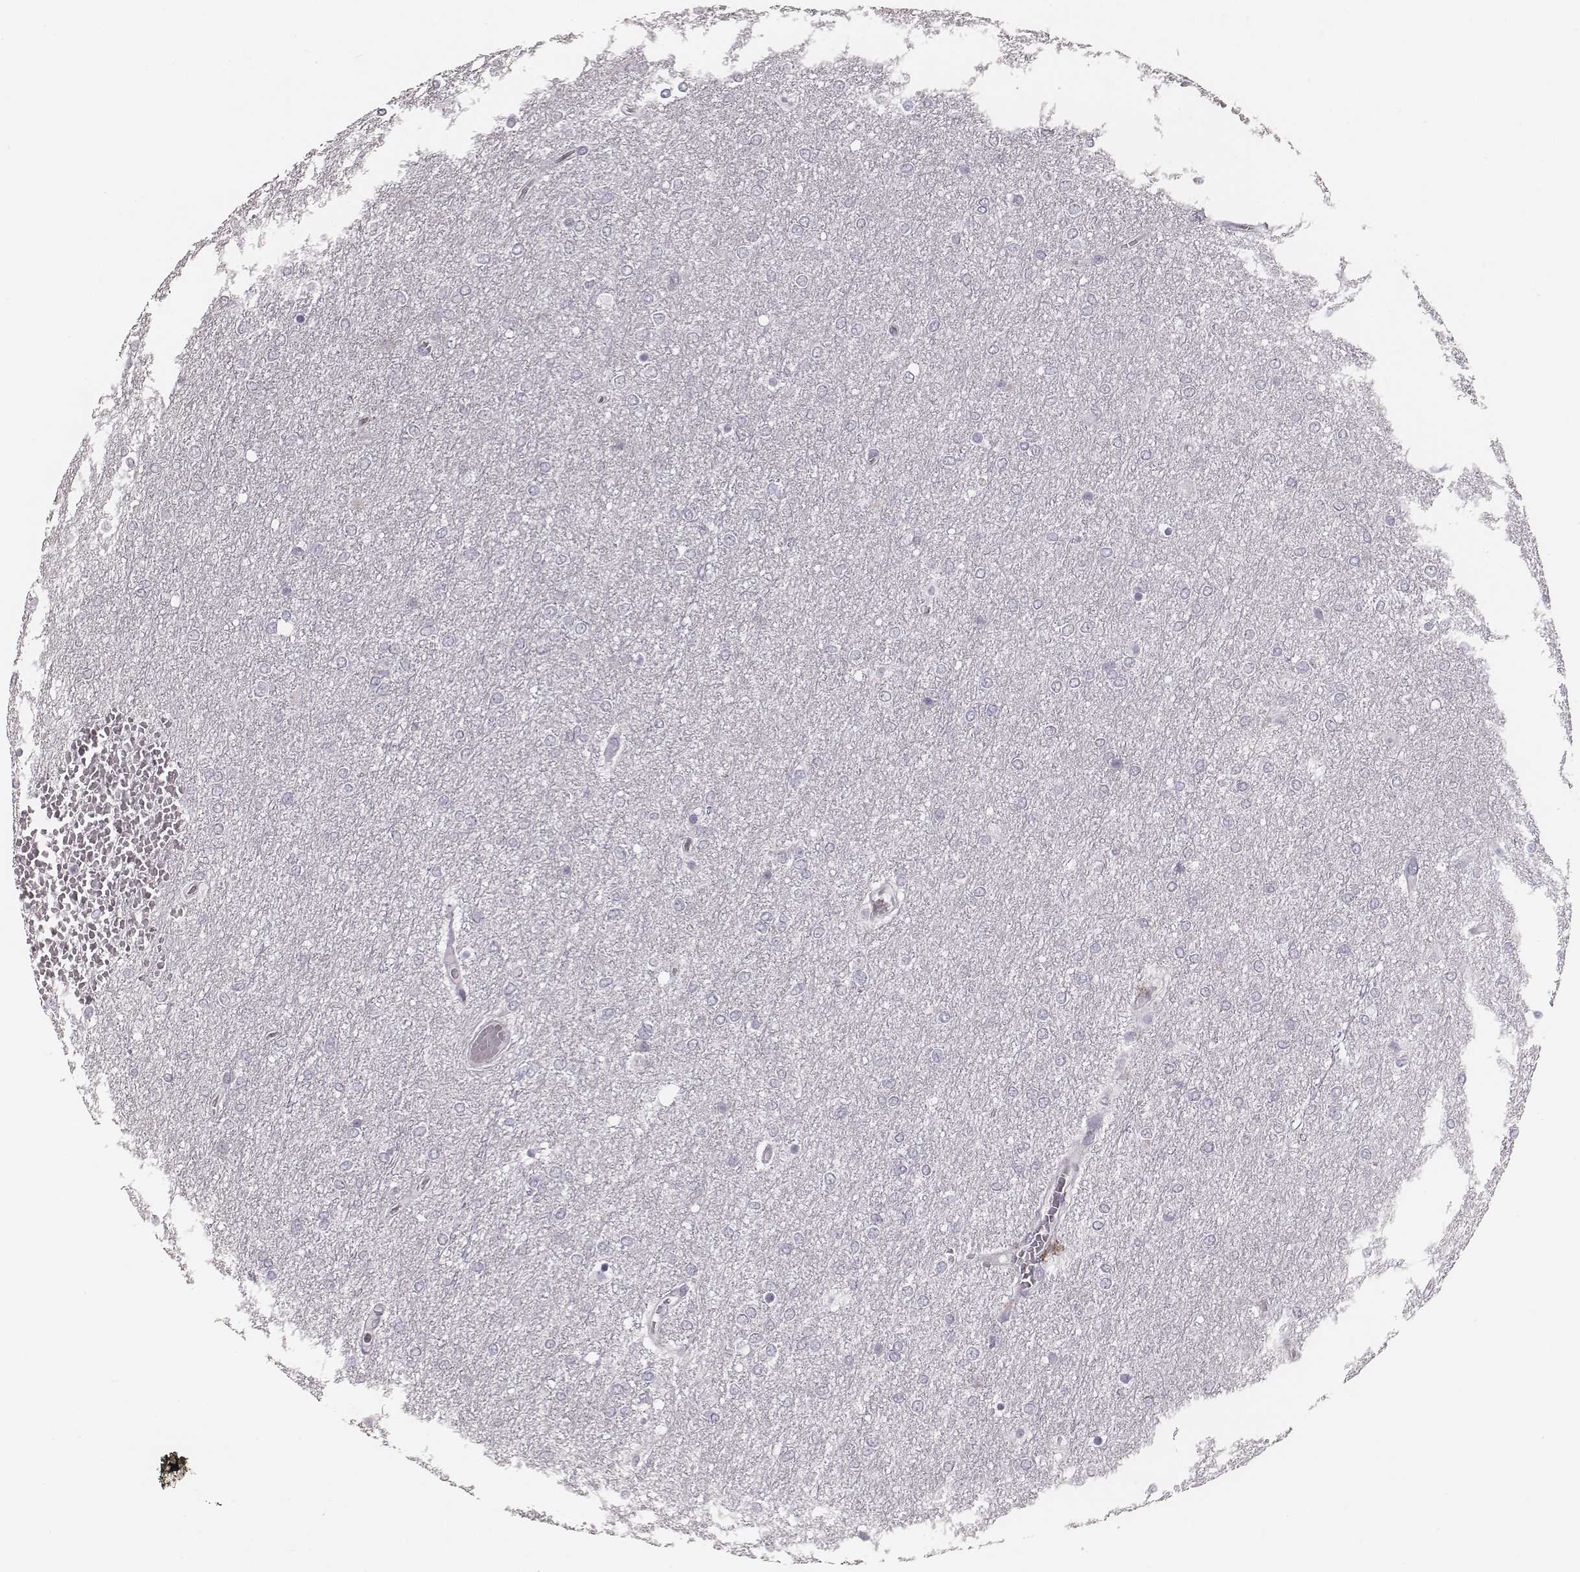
{"staining": {"intensity": "negative", "quantity": "none", "location": "none"}, "tissue": "glioma", "cell_type": "Tumor cells", "image_type": "cancer", "snomed": [{"axis": "morphology", "description": "Glioma, malignant, High grade"}, {"axis": "topography", "description": "Brain"}], "caption": "Immunohistochemical staining of human glioma displays no significant positivity in tumor cells.", "gene": "CSHL1", "patient": {"sex": "female", "age": 61}}